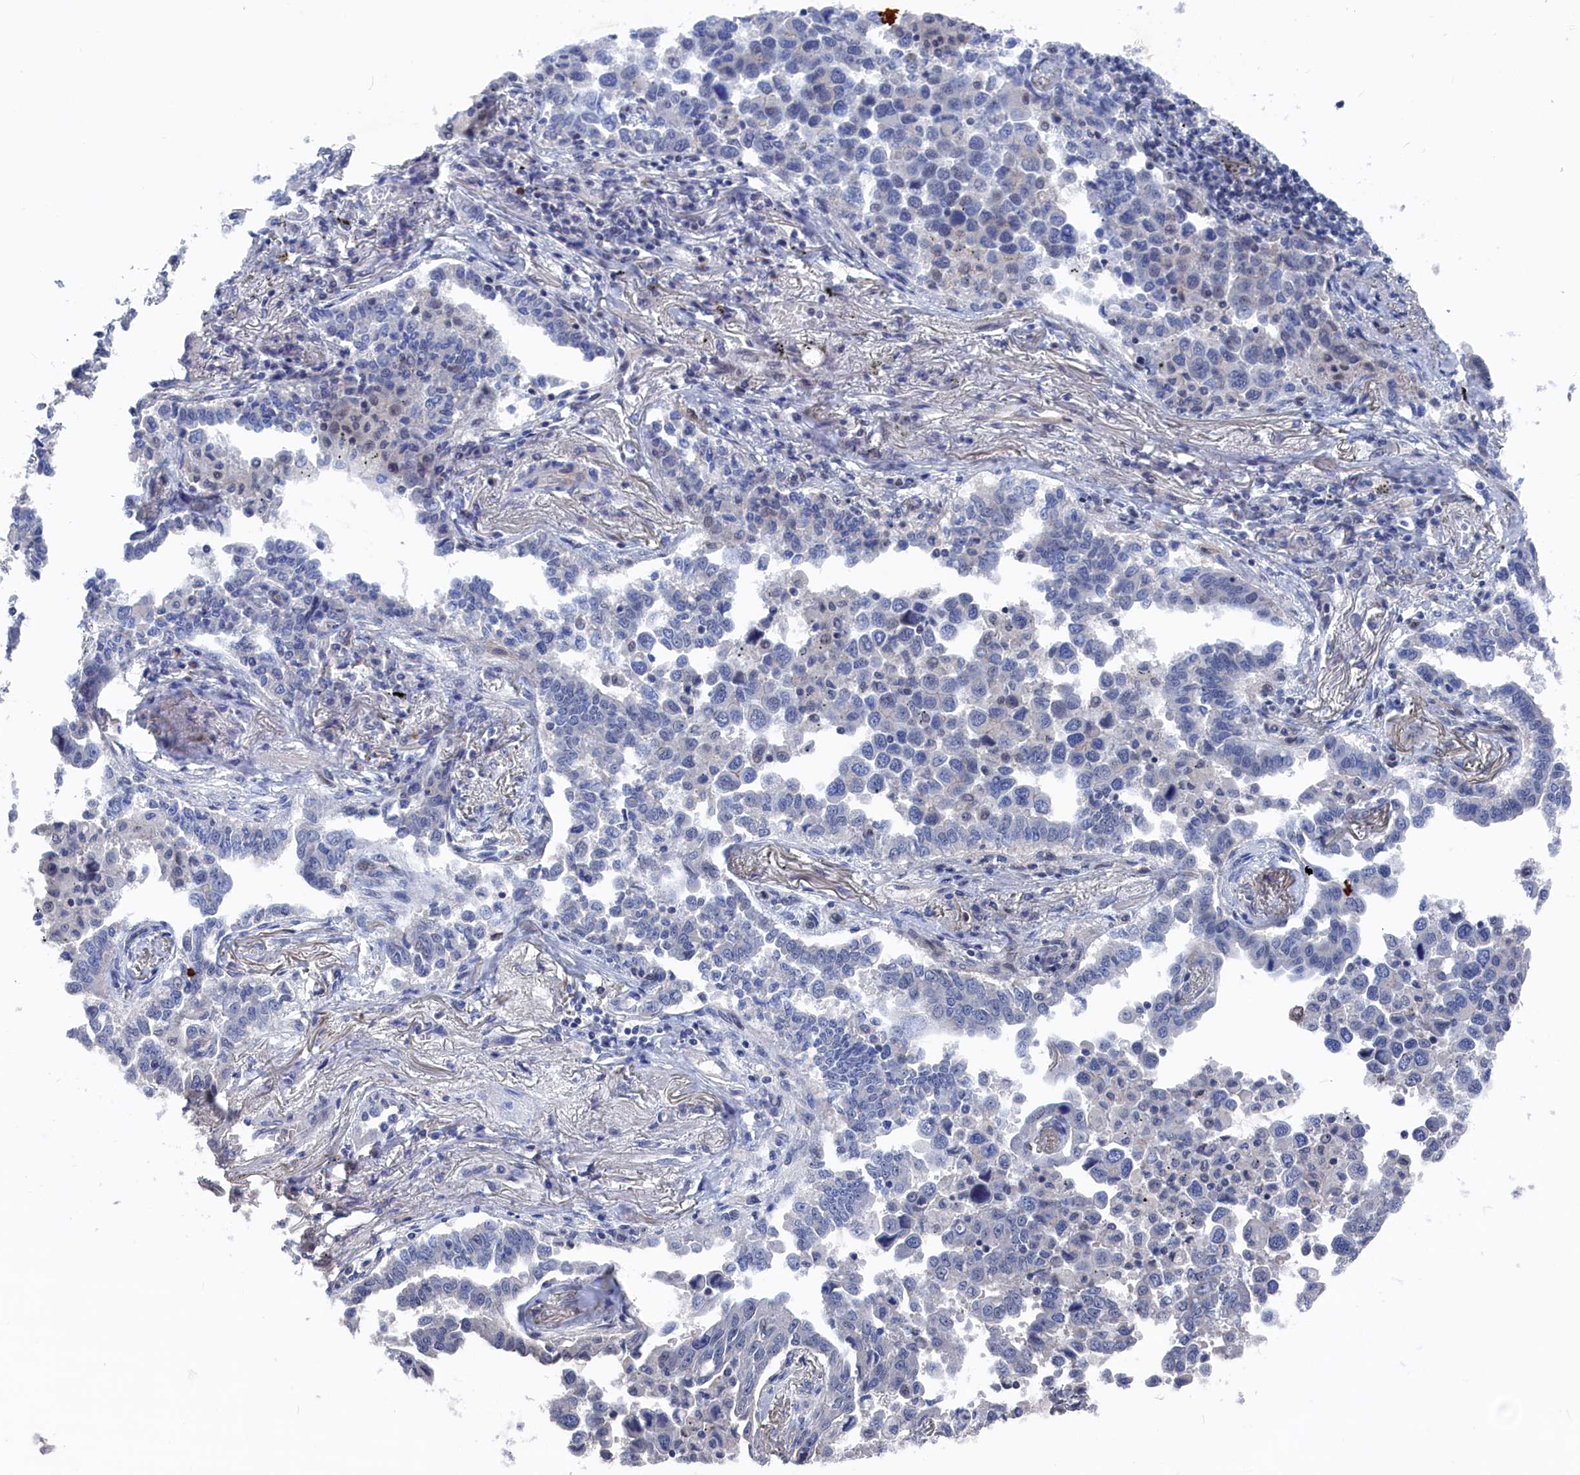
{"staining": {"intensity": "negative", "quantity": "none", "location": "none"}, "tissue": "lung cancer", "cell_type": "Tumor cells", "image_type": "cancer", "snomed": [{"axis": "morphology", "description": "Adenocarcinoma, NOS"}, {"axis": "topography", "description": "Lung"}], "caption": "Tumor cells are negative for protein expression in human lung cancer (adenocarcinoma).", "gene": "MARCHF3", "patient": {"sex": "male", "age": 67}}